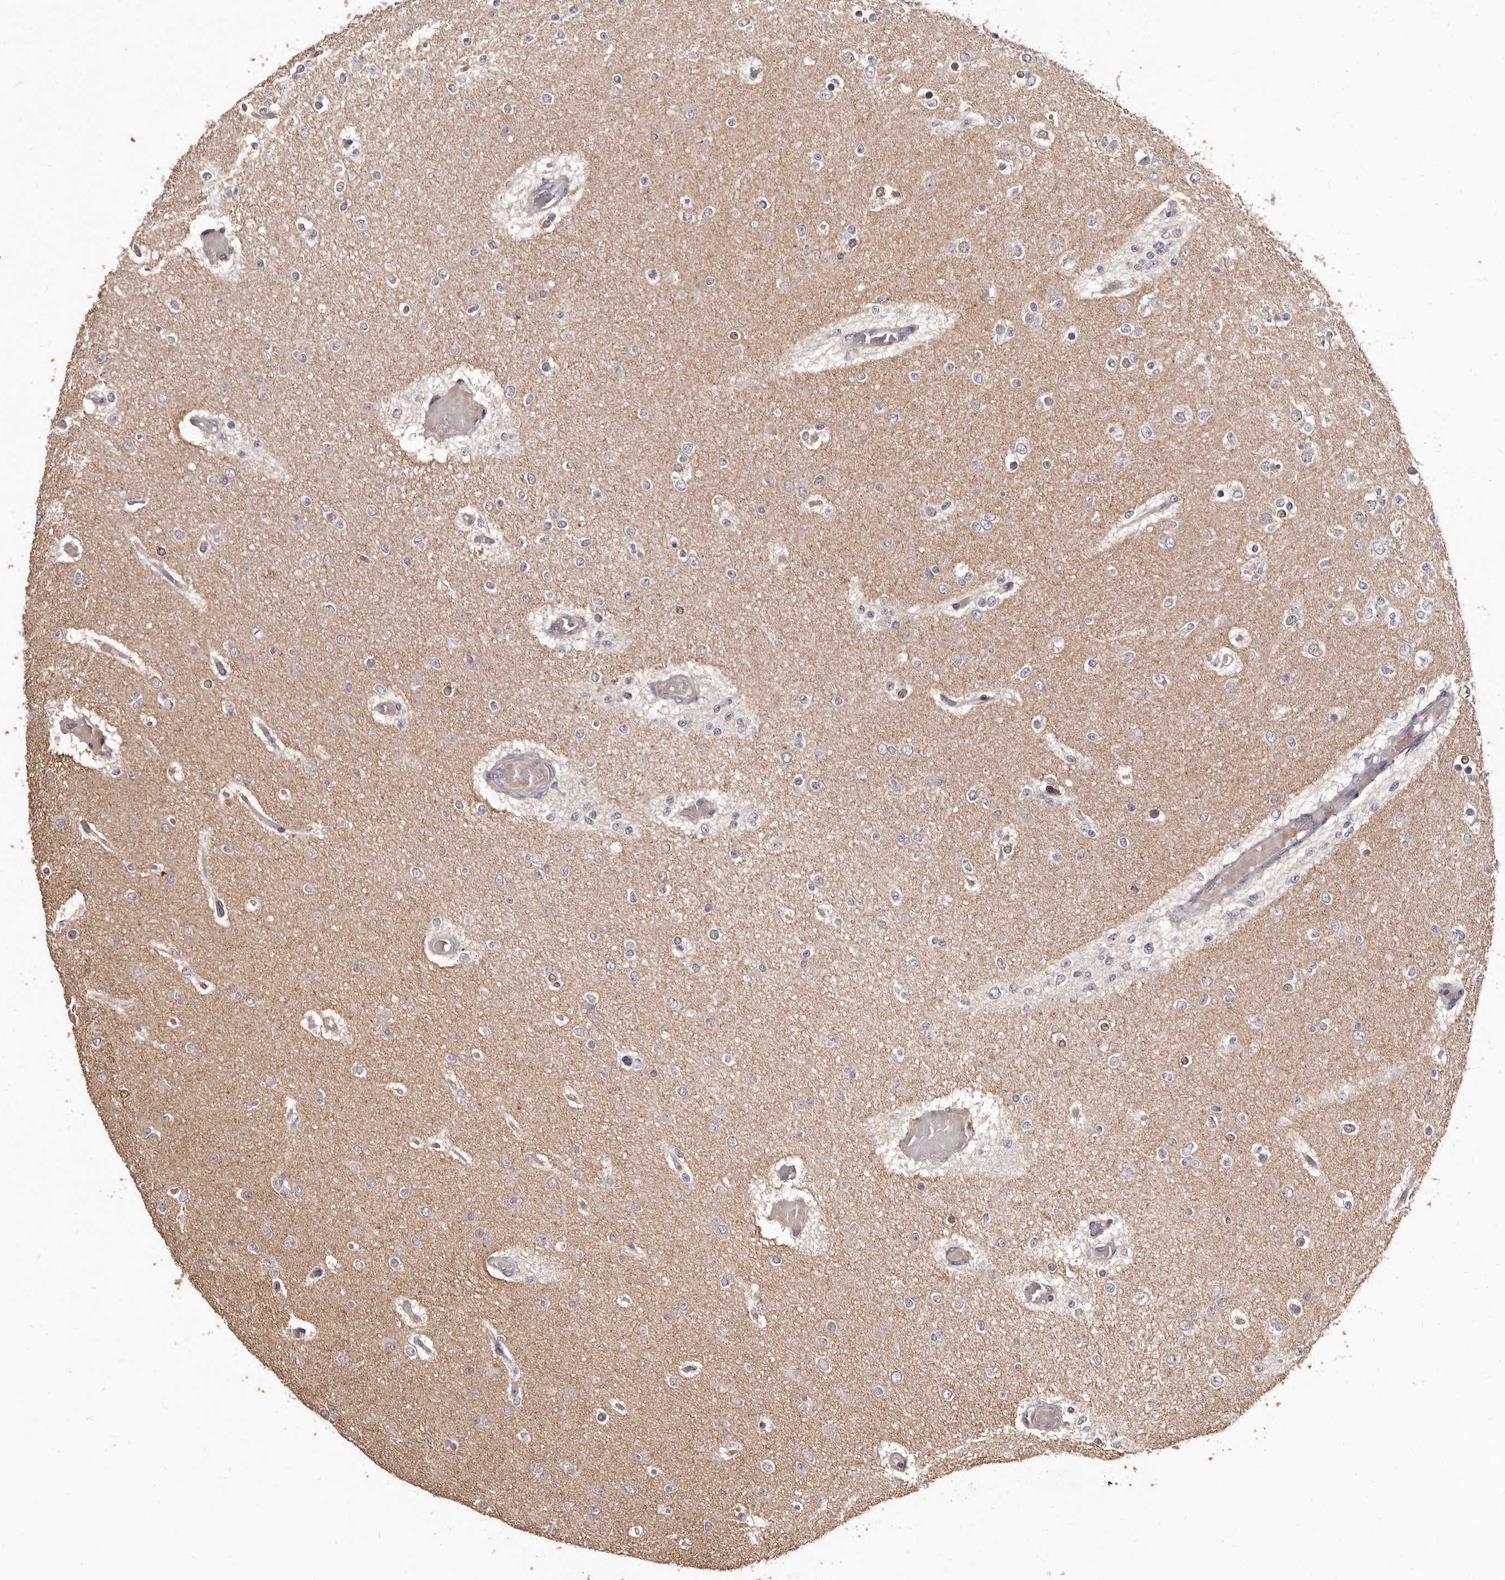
{"staining": {"intensity": "negative", "quantity": "none", "location": "none"}, "tissue": "glioma", "cell_type": "Tumor cells", "image_type": "cancer", "snomed": [{"axis": "morphology", "description": "Glioma, malignant, Low grade"}, {"axis": "topography", "description": "Brain"}], "caption": "This is an immunohistochemistry (IHC) micrograph of glioma. There is no expression in tumor cells.", "gene": "INAVA", "patient": {"sex": "female", "age": 22}}